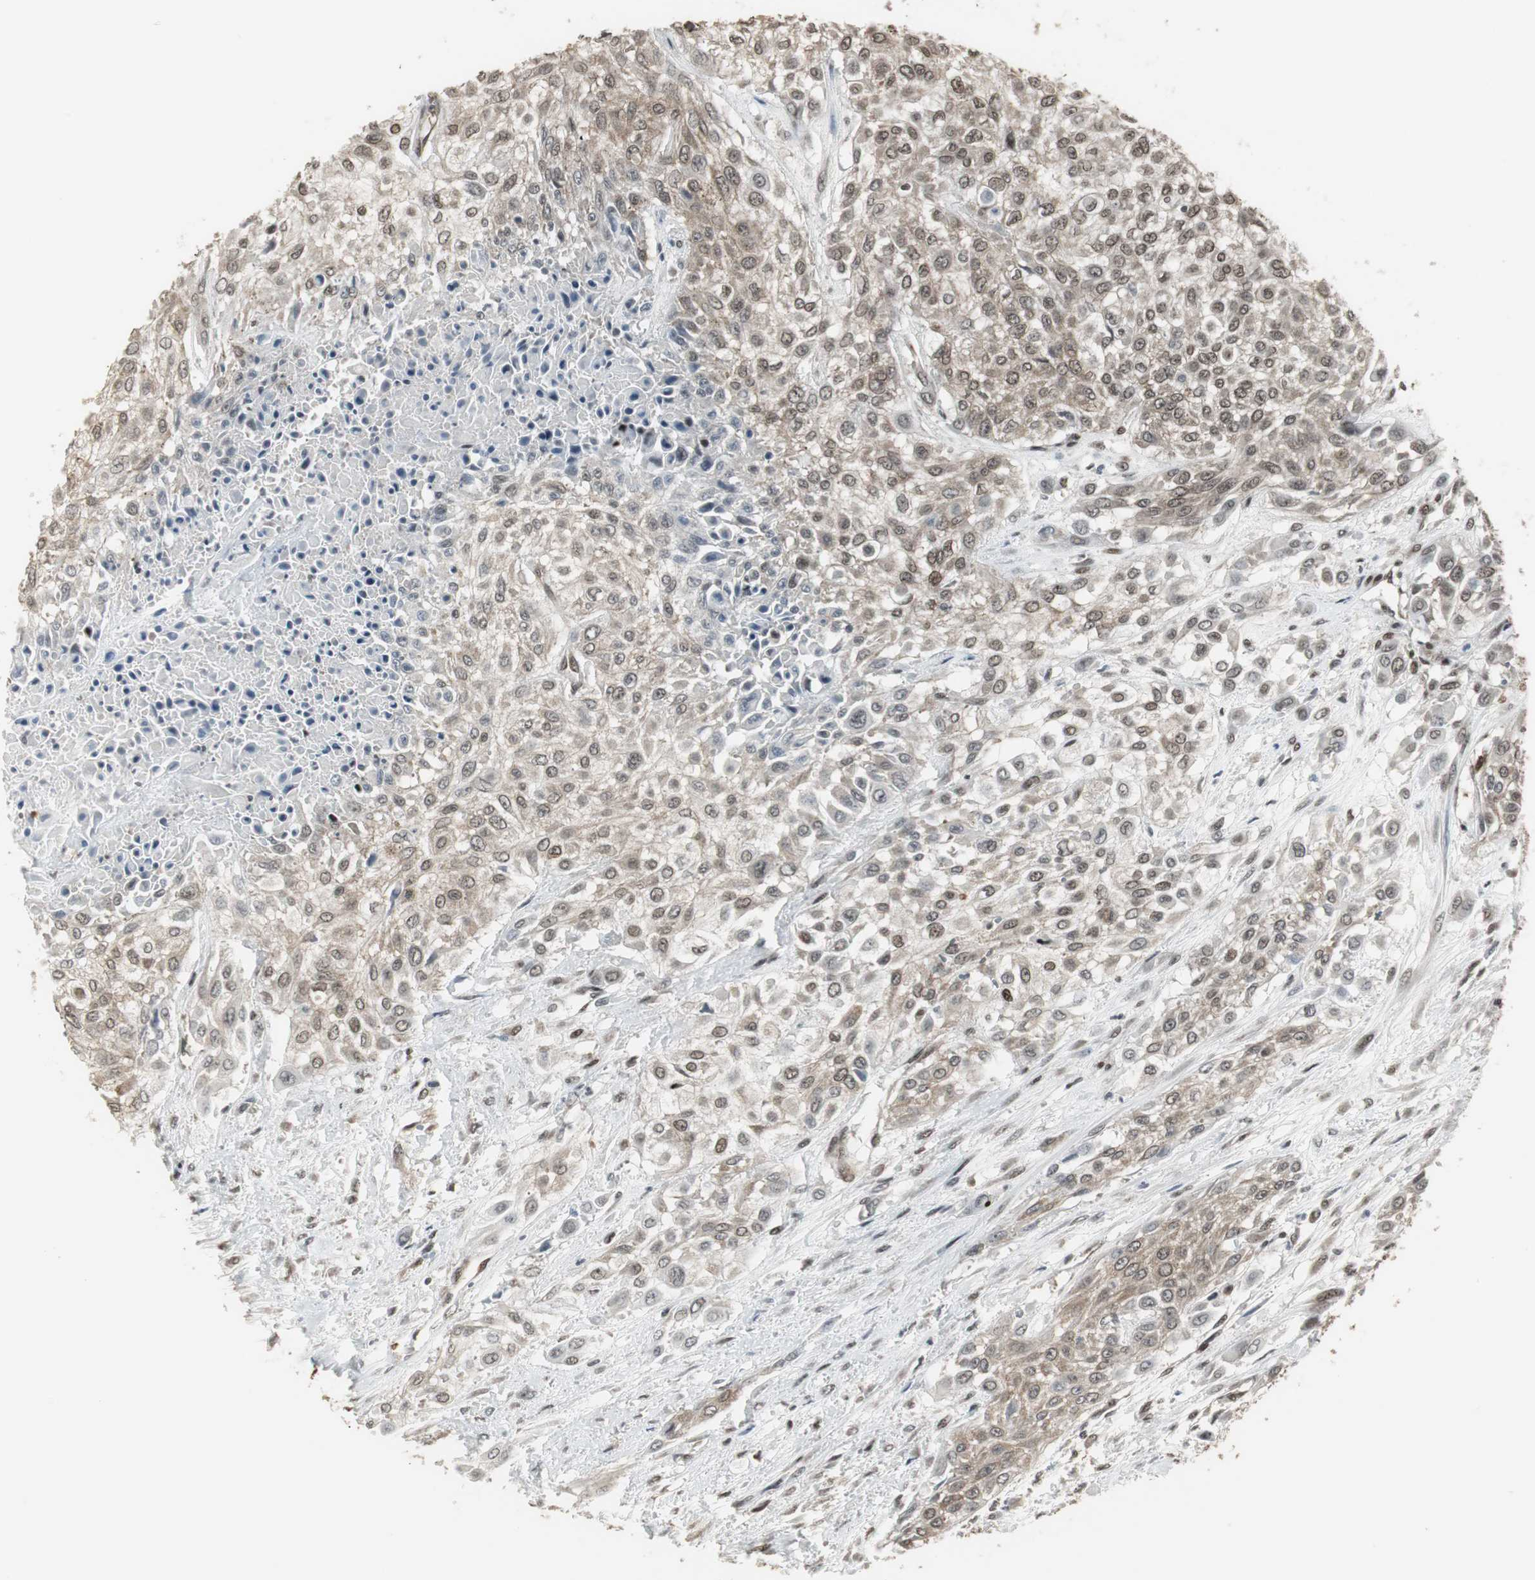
{"staining": {"intensity": "moderate", "quantity": ">75%", "location": "cytoplasmic/membranous,nuclear"}, "tissue": "urothelial cancer", "cell_type": "Tumor cells", "image_type": "cancer", "snomed": [{"axis": "morphology", "description": "Urothelial carcinoma, High grade"}, {"axis": "topography", "description": "Urinary bladder"}], "caption": "Immunohistochemistry (IHC) staining of urothelial cancer, which demonstrates medium levels of moderate cytoplasmic/membranous and nuclear staining in approximately >75% of tumor cells indicating moderate cytoplasmic/membranous and nuclear protein positivity. The staining was performed using DAB (3,3'-diaminobenzidine) (brown) for protein detection and nuclei were counterstained in hematoxylin (blue).", "gene": "TAF5", "patient": {"sex": "male", "age": 57}}